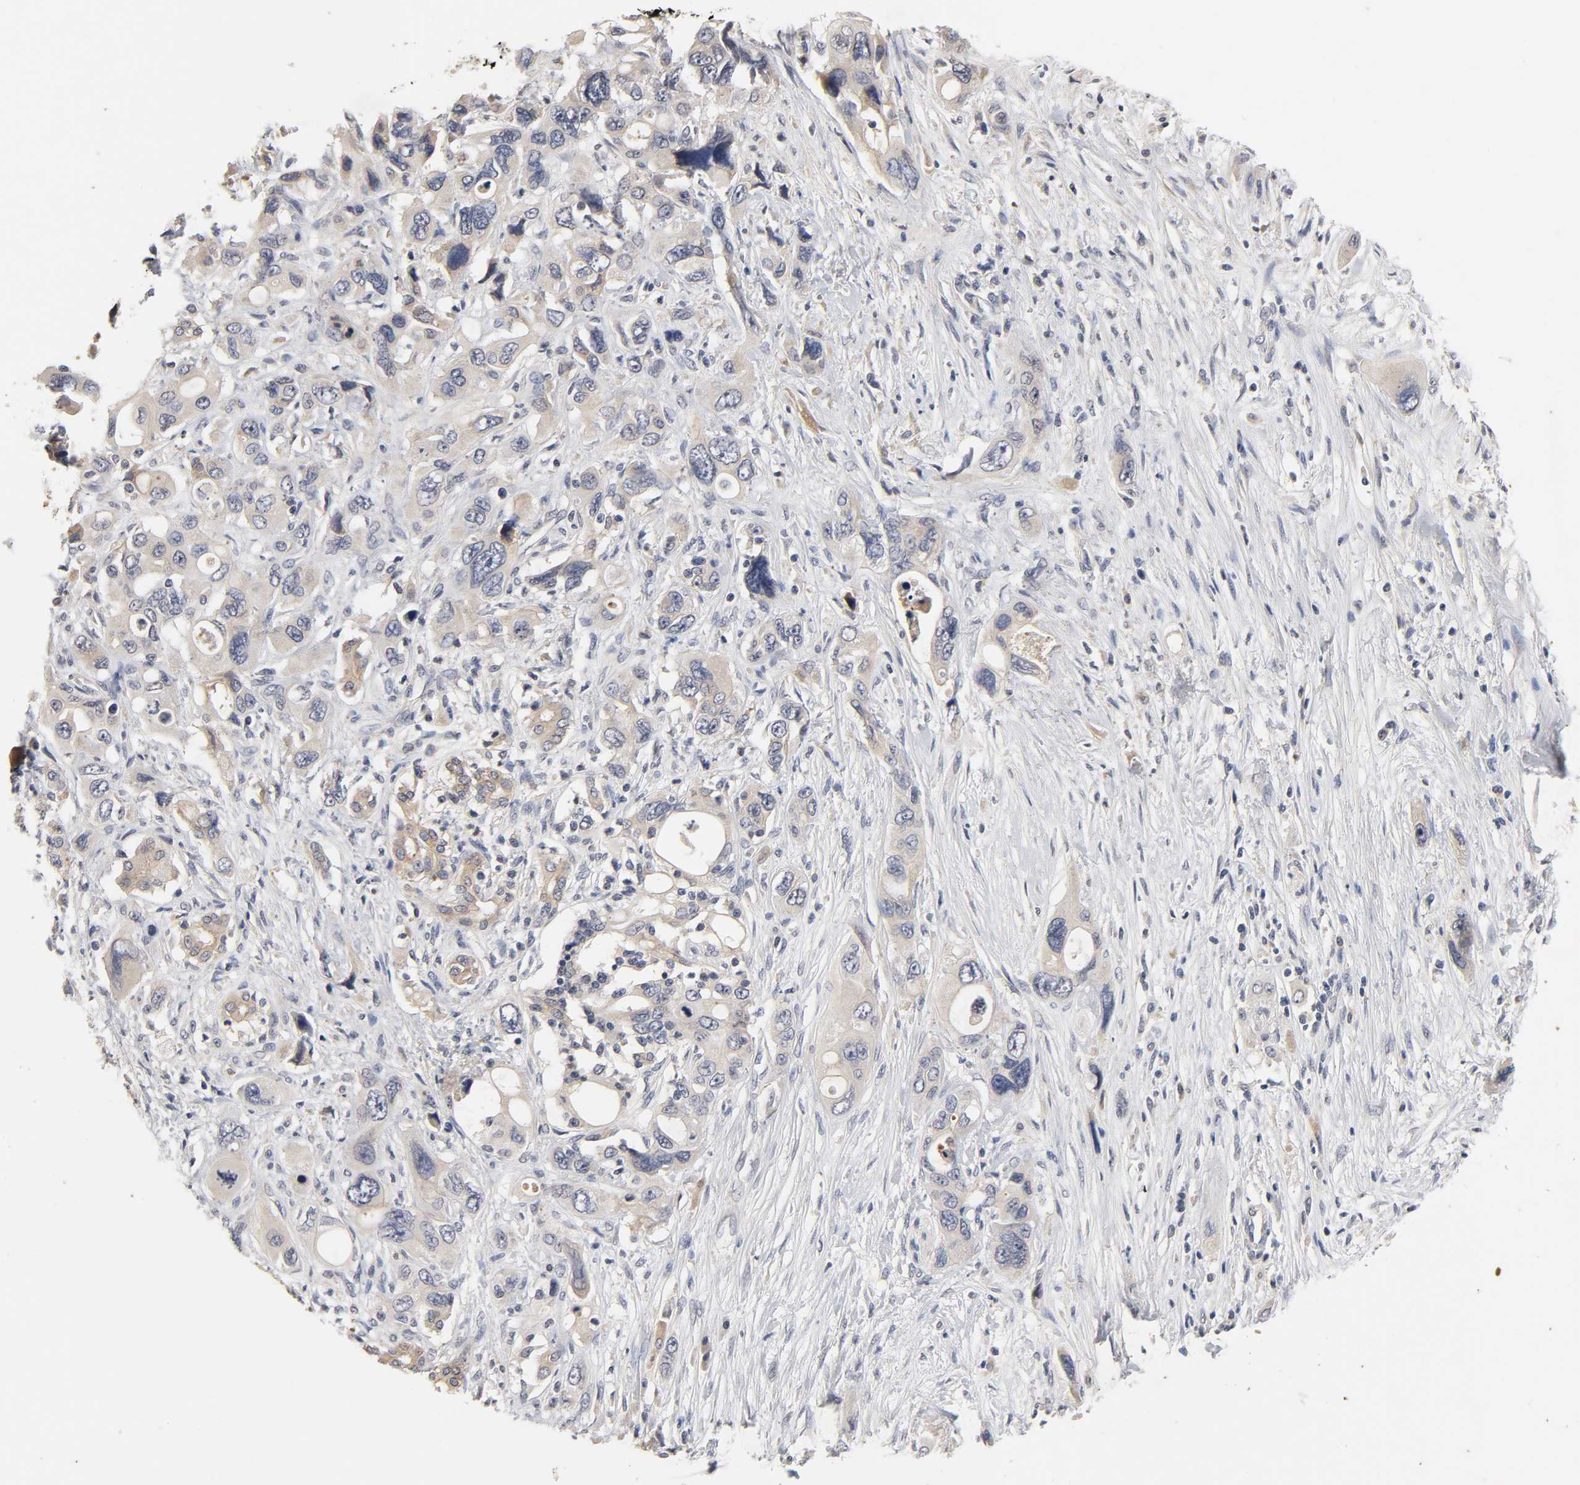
{"staining": {"intensity": "weak", "quantity": ">75%", "location": "cytoplasmic/membranous"}, "tissue": "pancreatic cancer", "cell_type": "Tumor cells", "image_type": "cancer", "snomed": [{"axis": "morphology", "description": "Adenocarcinoma, NOS"}, {"axis": "topography", "description": "Pancreas"}], "caption": "Brown immunohistochemical staining in human pancreatic cancer (adenocarcinoma) demonstrates weak cytoplasmic/membranous positivity in about >75% of tumor cells.", "gene": "CXADR", "patient": {"sex": "male", "age": 46}}